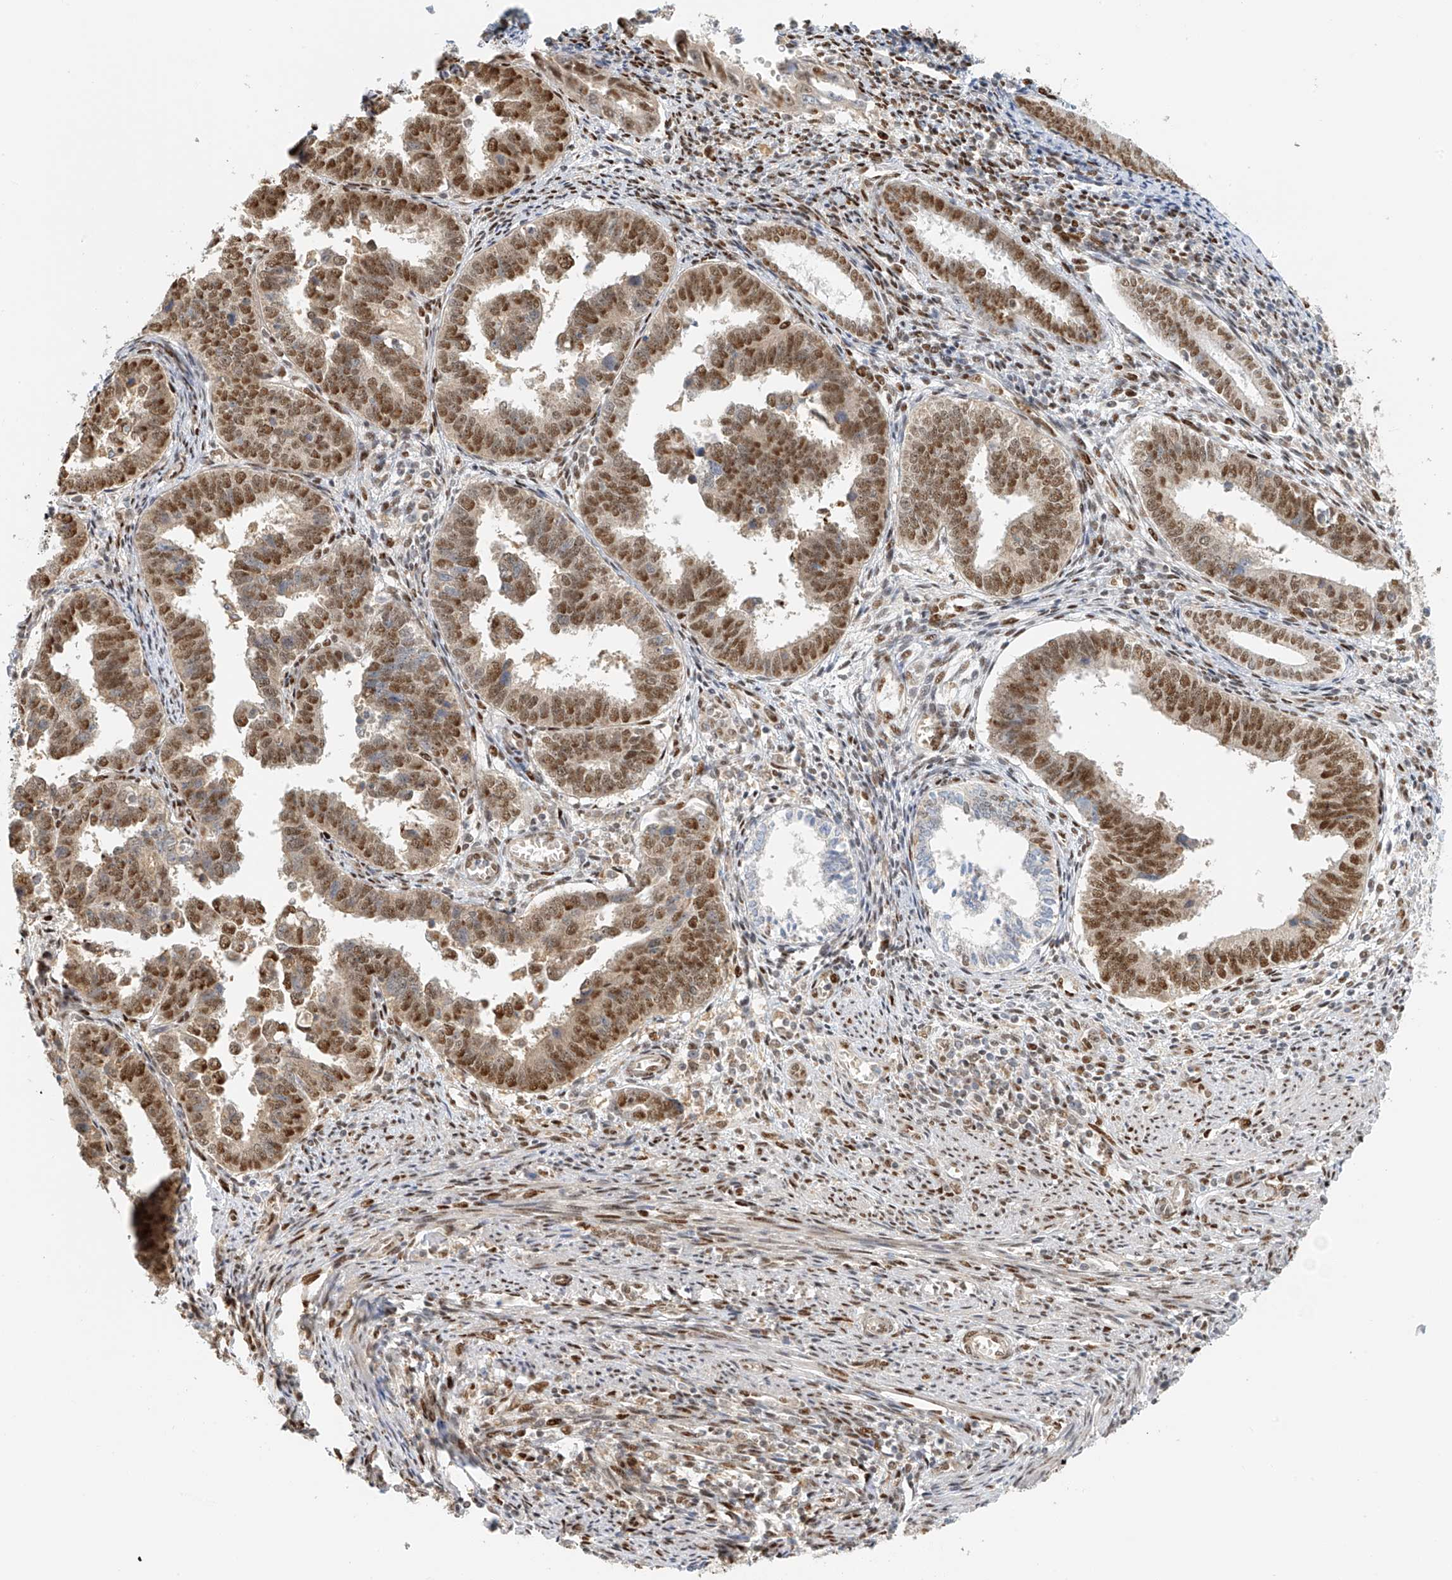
{"staining": {"intensity": "moderate", "quantity": "25%-75%", "location": "nuclear"}, "tissue": "endometrial cancer", "cell_type": "Tumor cells", "image_type": "cancer", "snomed": [{"axis": "morphology", "description": "Adenocarcinoma, NOS"}, {"axis": "topography", "description": "Endometrium"}], "caption": "Tumor cells exhibit medium levels of moderate nuclear staining in about 25%-75% of cells in adenocarcinoma (endometrial).", "gene": "ZNF514", "patient": {"sex": "female", "age": 75}}